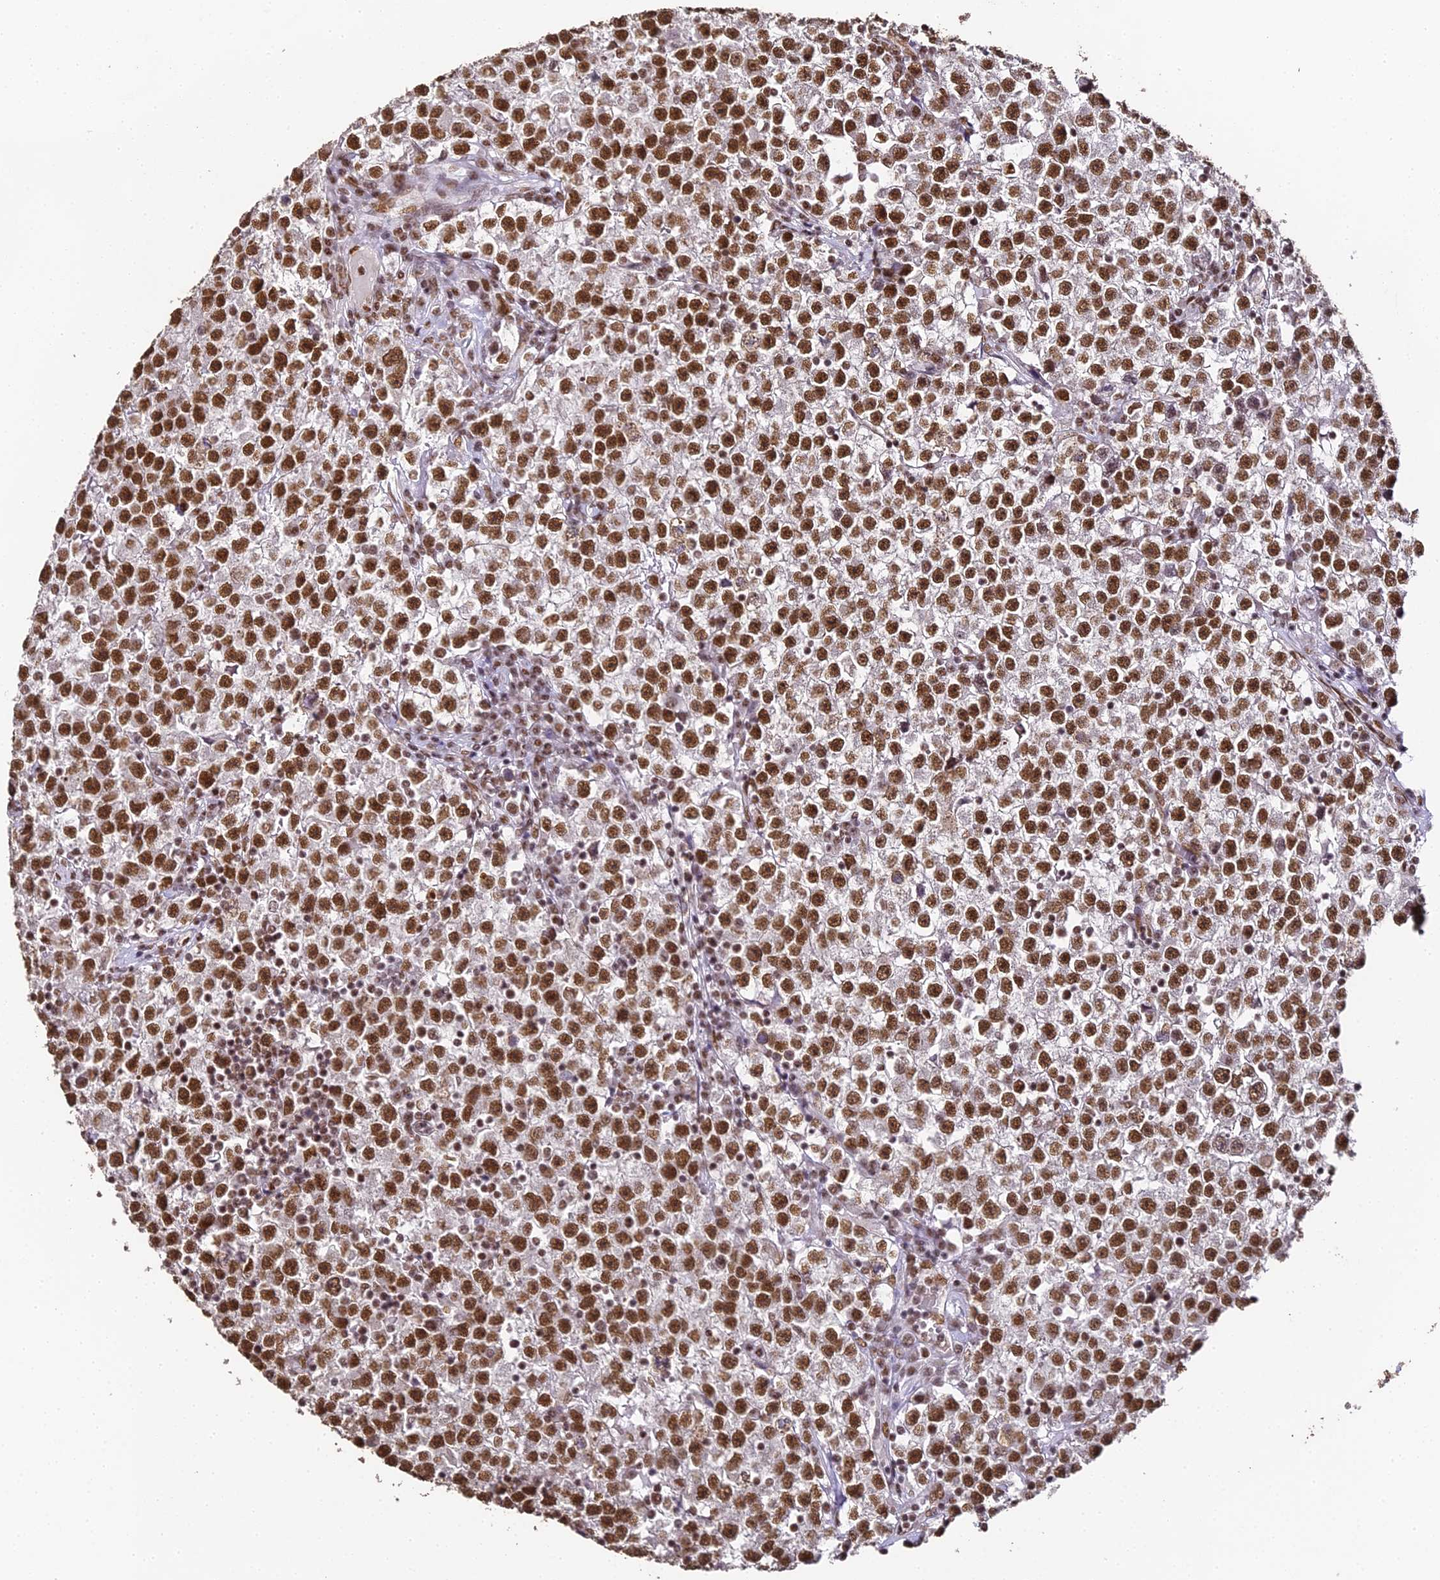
{"staining": {"intensity": "strong", "quantity": ">75%", "location": "nuclear"}, "tissue": "testis cancer", "cell_type": "Tumor cells", "image_type": "cancer", "snomed": [{"axis": "morphology", "description": "Seminoma, NOS"}, {"axis": "topography", "description": "Testis"}], "caption": "Protein expression by IHC reveals strong nuclear staining in about >75% of tumor cells in testis cancer.", "gene": "HNRNPA1", "patient": {"sex": "male", "age": 22}}